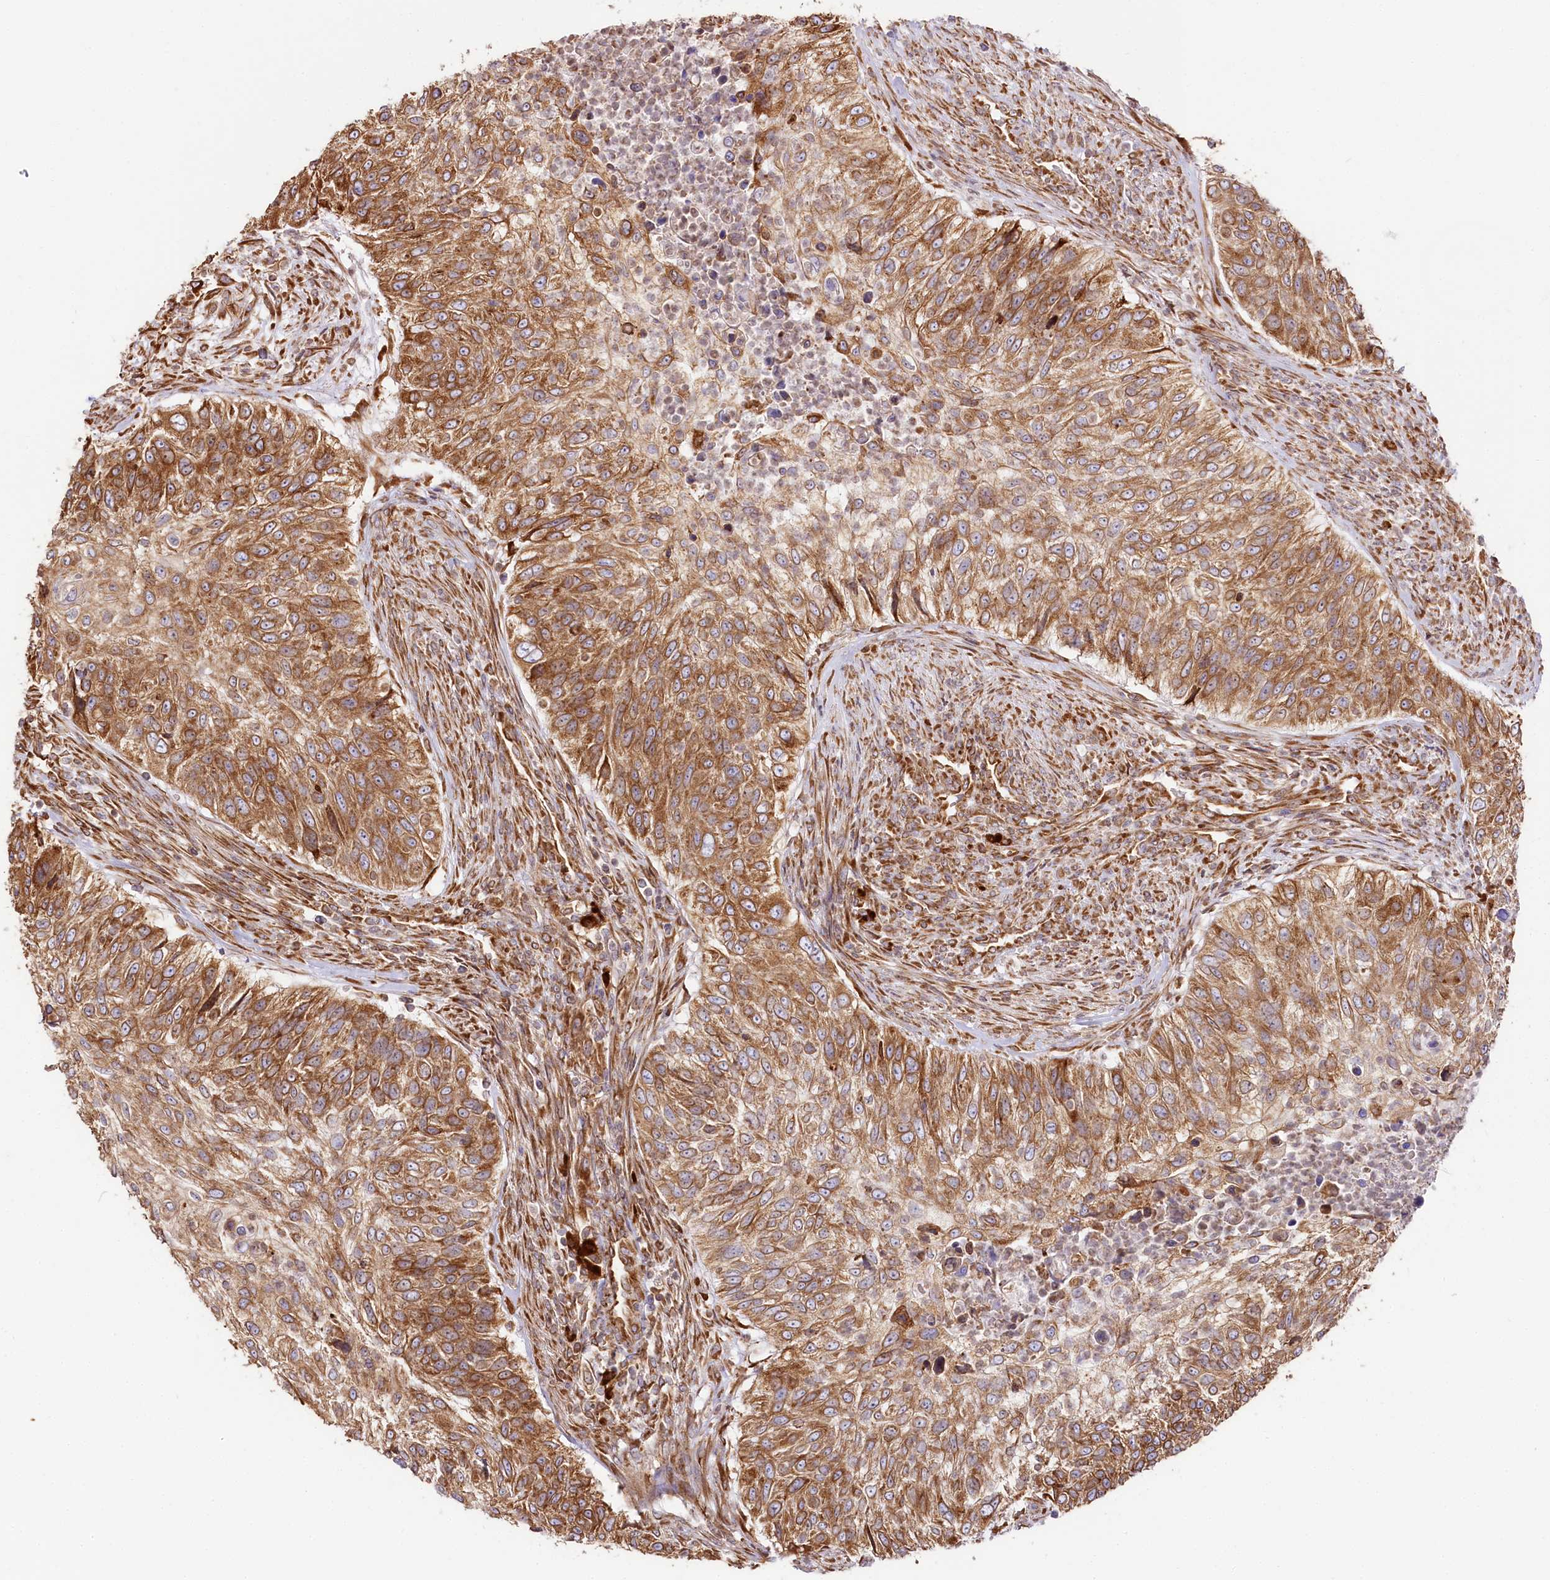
{"staining": {"intensity": "moderate", "quantity": ">75%", "location": "cytoplasmic/membranous"}, "tissue": "urothelial cancer", "cell_type": "Tumor cells", "image_type": "cancer", "snomed": [{"axis": "morphology", "description": "Urothelial carcinoma, High grade"}, {"axis": "topography", "description": "Urinary bladder"}], "caption": "IHC (DAB (3,3'-diaminobenzidine)) staining of urothelial cancer exhibits moderate cytoplasmic/membranous protein positivity in approximately >75% of tumor cells. The protein is shown in brown color, while the nuclei are stained blue.", "gene": "CNPY2", "patient": {"sex": "female", "age": 60}}